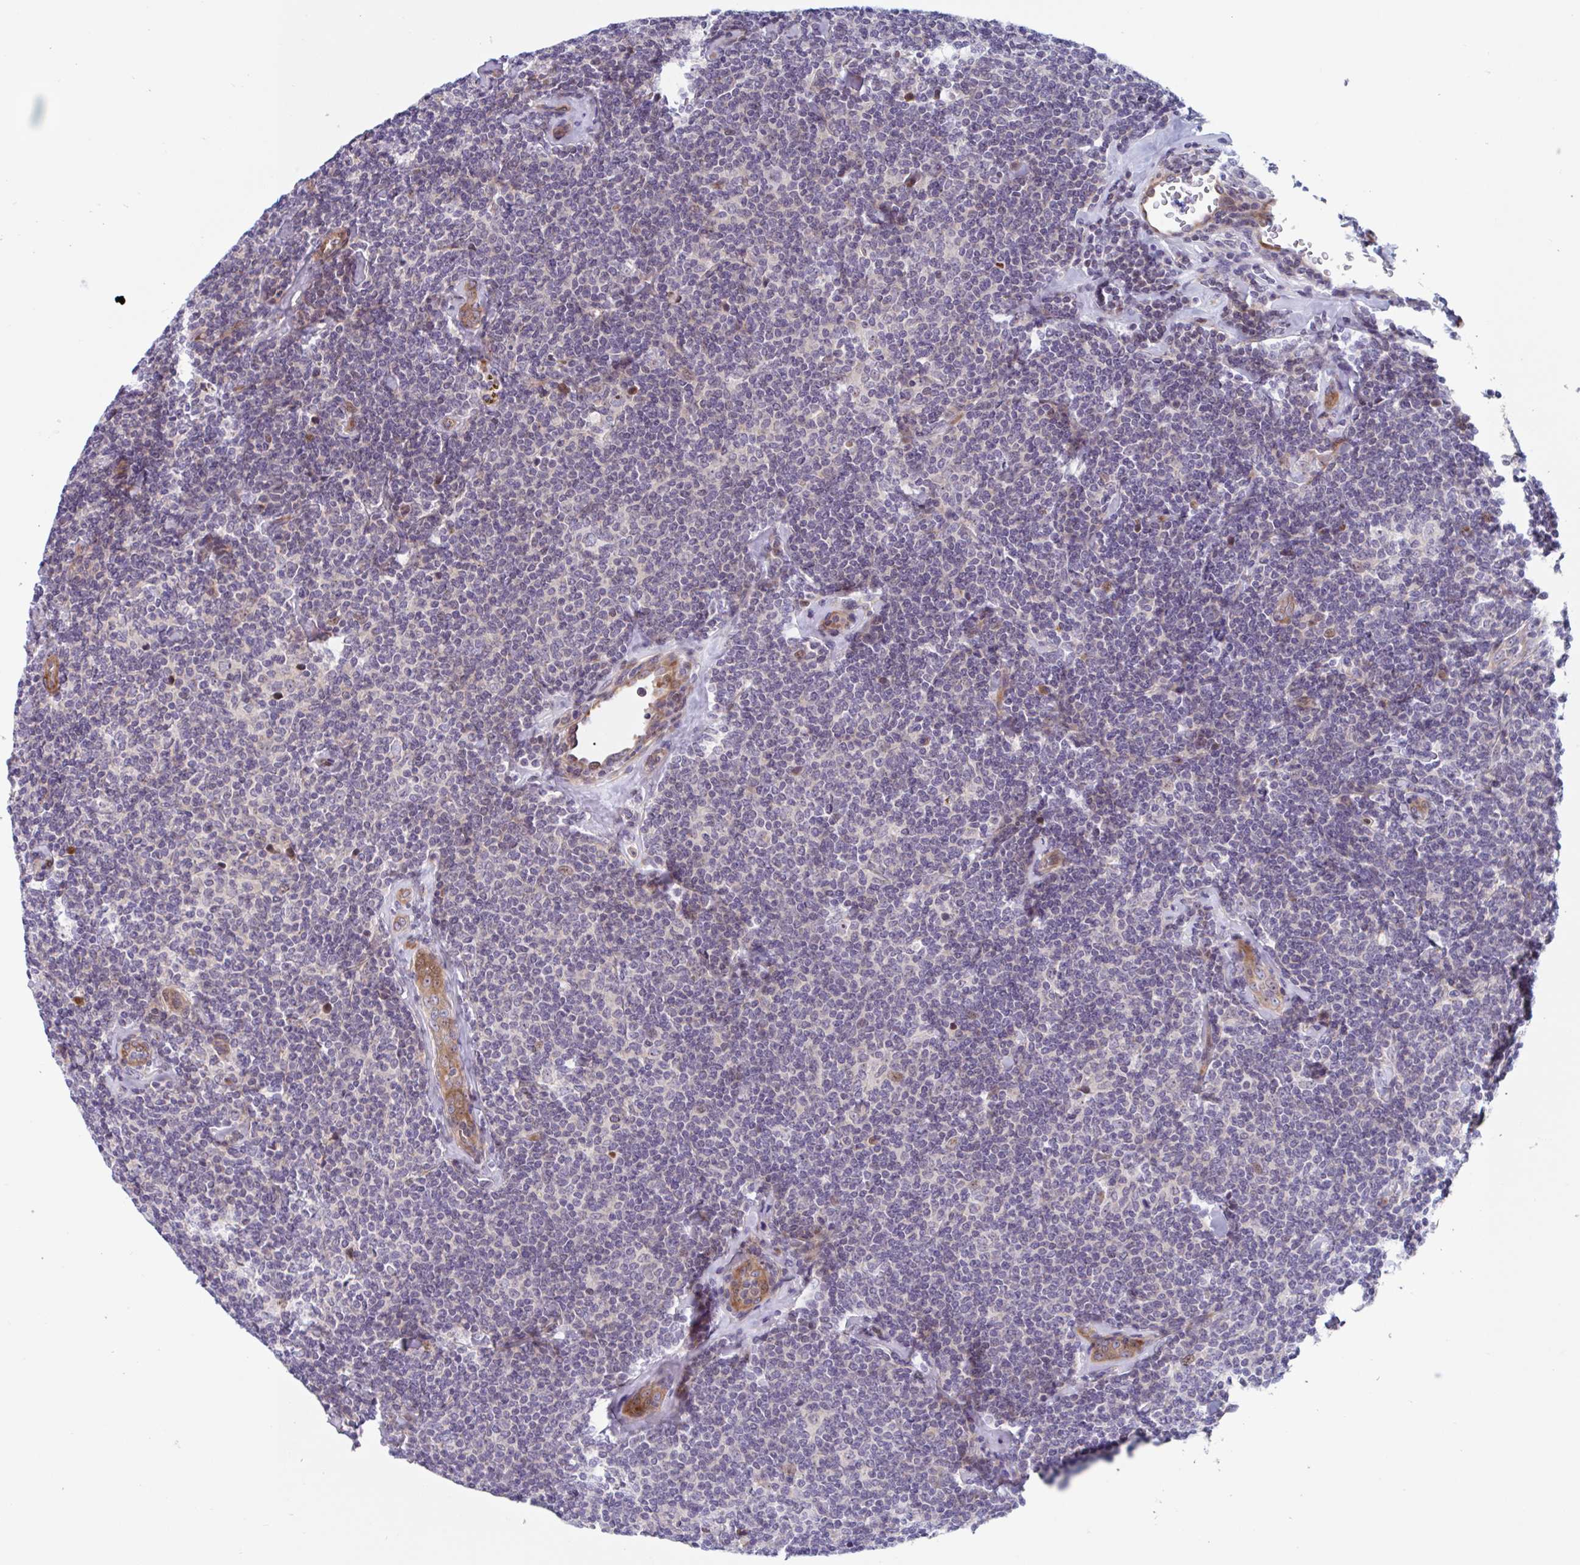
{"staining": {"intensity": "negative", "quantity": "none", "location": "none"}, "tissue": "lymphoma", "cell_type": "Tumor cells", "image_type": "cancer", "snomed": [{"axis": "morphology", "description": "Malignant lymphoma, non-Hodgkin's type, Low grade"}, {"axis": "topography", "description": "Lymph node"}], "caption": "There is no significant positivity in tumor cells of lymphoma.", "gene": "DUXA", "patient": {"sex": "female", "age": 56}}